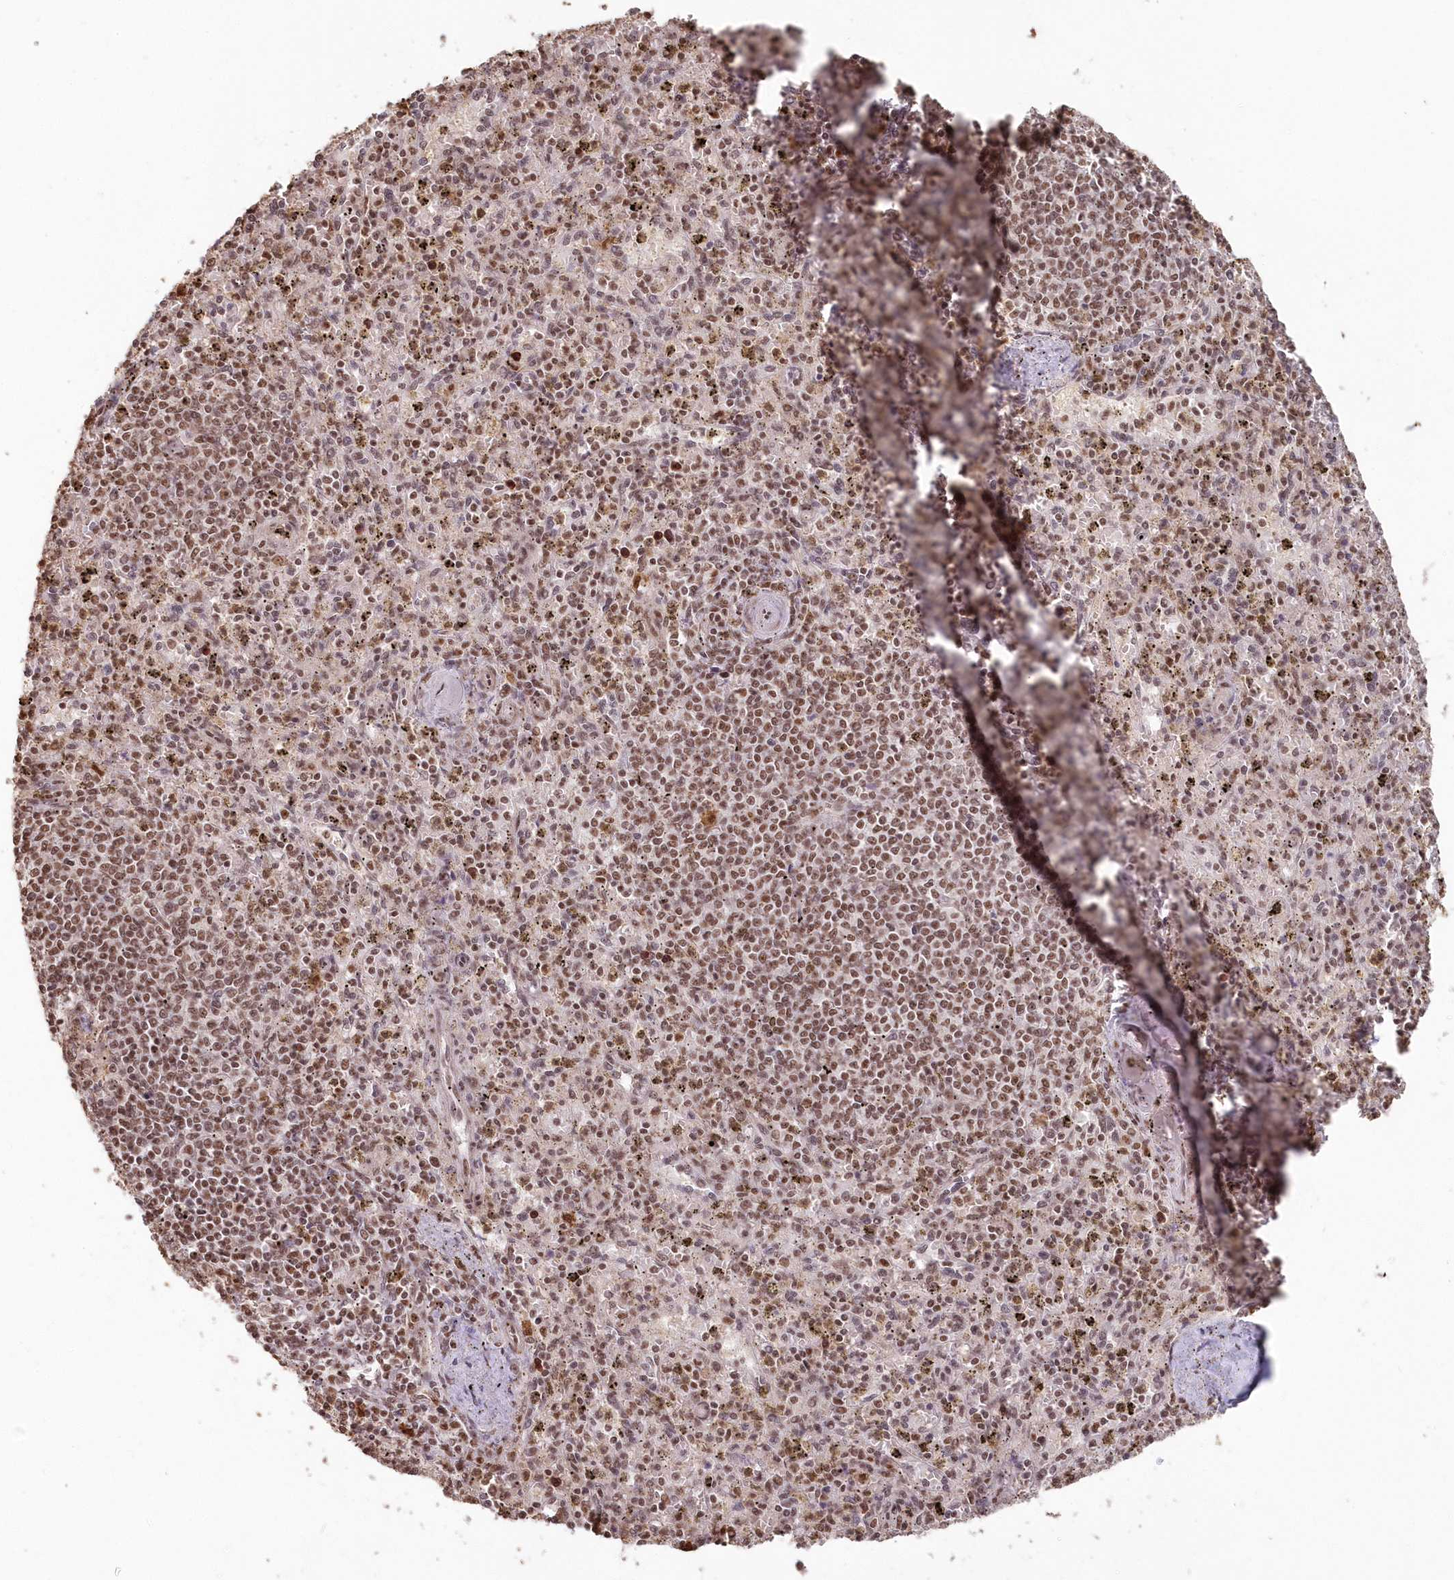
{"staining": {"intensity": "moderate", "quantity": ">75%", "location": "nuclear"}, "tissue": "spleen", "cell_type": "Cells in red pulp", "image_type": "normal", "snomed": [{"axis": "morphology", "description": "Normal tissue, NOS"}, {"axis": "topography", "description": "Spleen"}], "caption": "This micrograph exhibits immunohistochemistry staining of unremarkable spleen, with medium moderate nuclear expression in approximately >75% of cells in red pulp.", "gene": "PDS5A", "patient": {"sex": "male", "age": 72}}